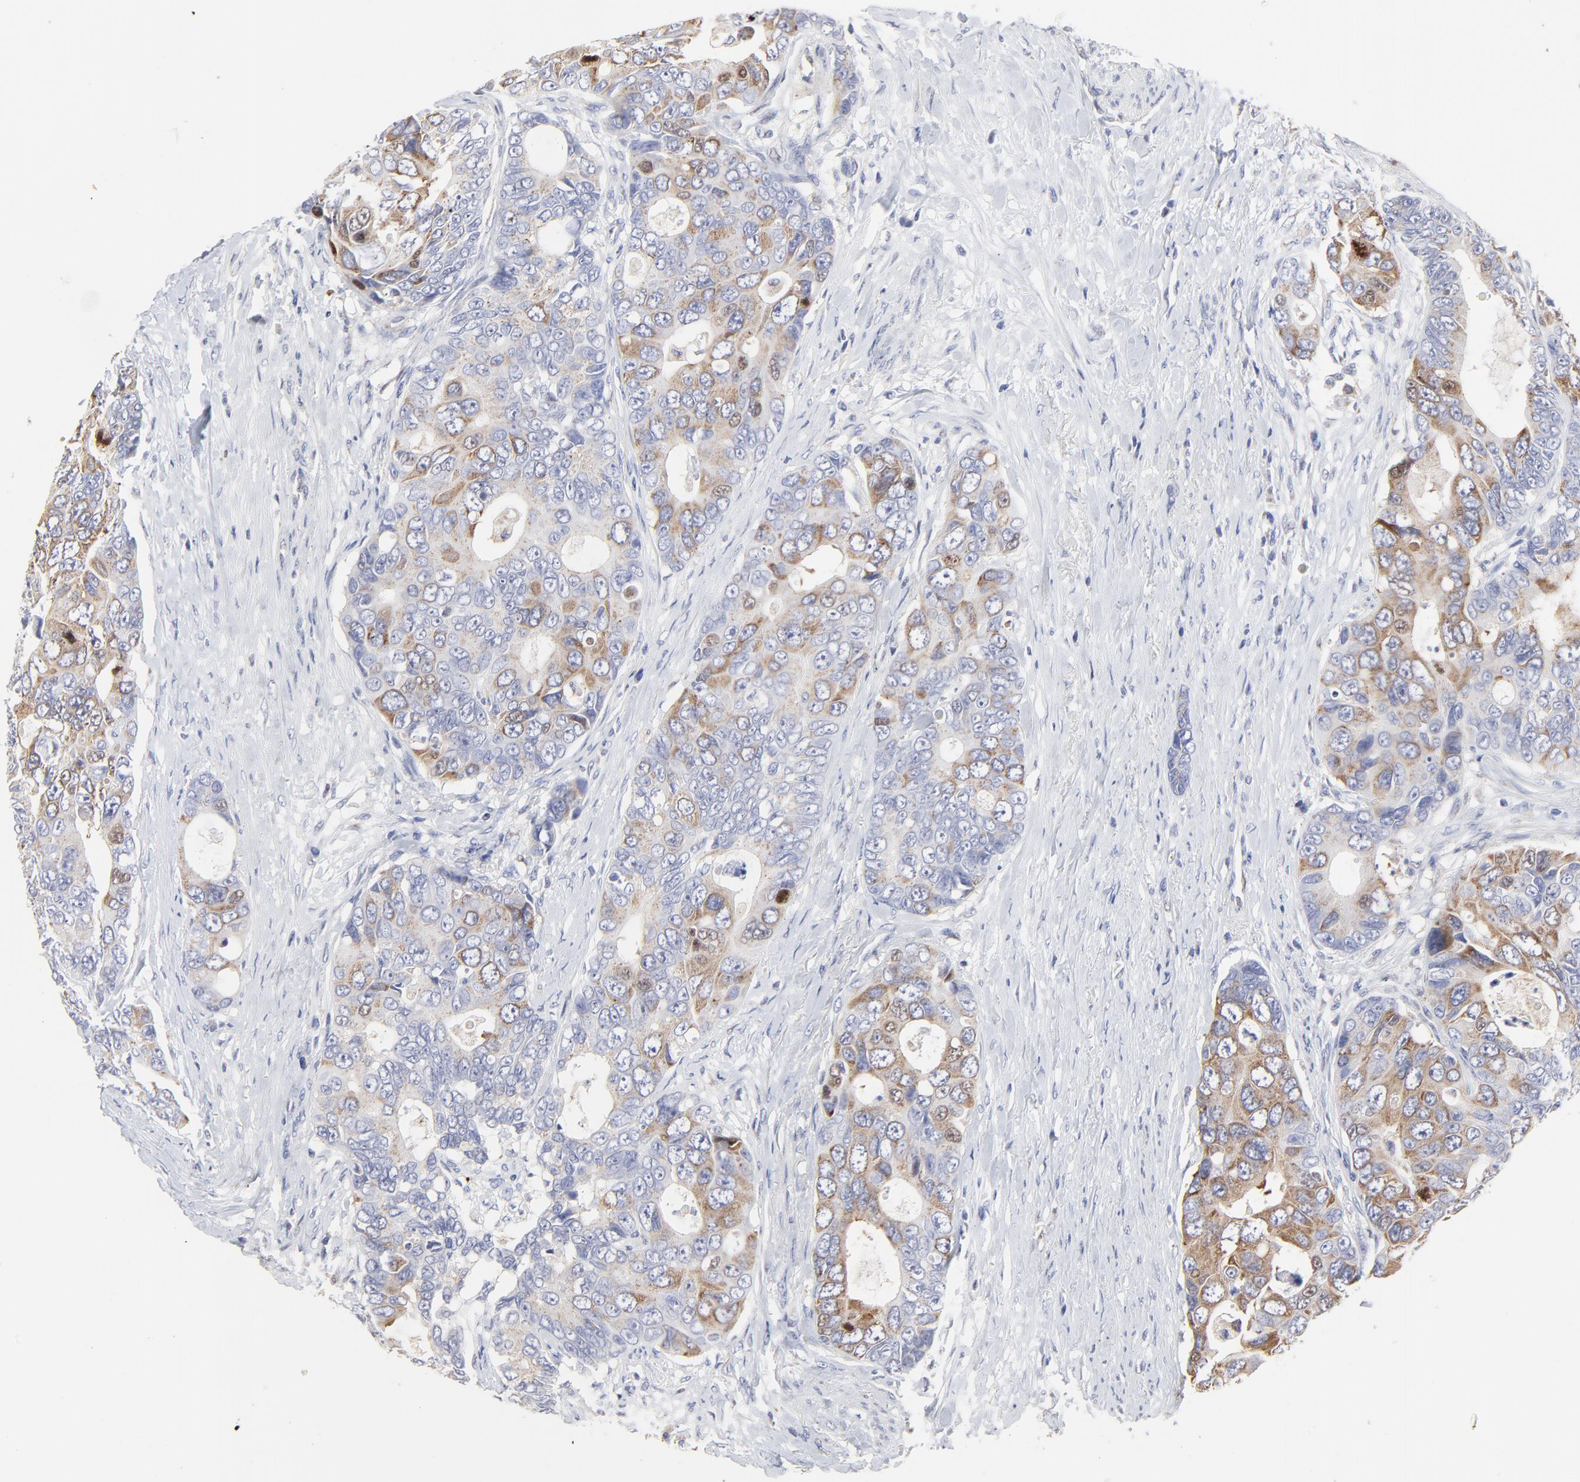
{"staining": {"intensity": "weak", "quantity": "25%-75%", "location": "cytoplasmic/membranous"}, "tissue": "colorectal cancer", "cell_type": "Tumor cells", "image_type": "cancer", "snomed": [{"axis": "morphology", "description": "Adenocarcinoma, NOS"}, {"axis": "topography", "description": "Rectum"}], "caption": "An immunohistochemistry (IHC) image of neoplastic tissue is shown. Protein staining in brown highlights weak cytoplasmic/membranous positivity in colorectal cancer (adenocarcinoma) within tumor cells.", "gene": "NCAPH", "patient": {"sex": "female", "age": 67}}